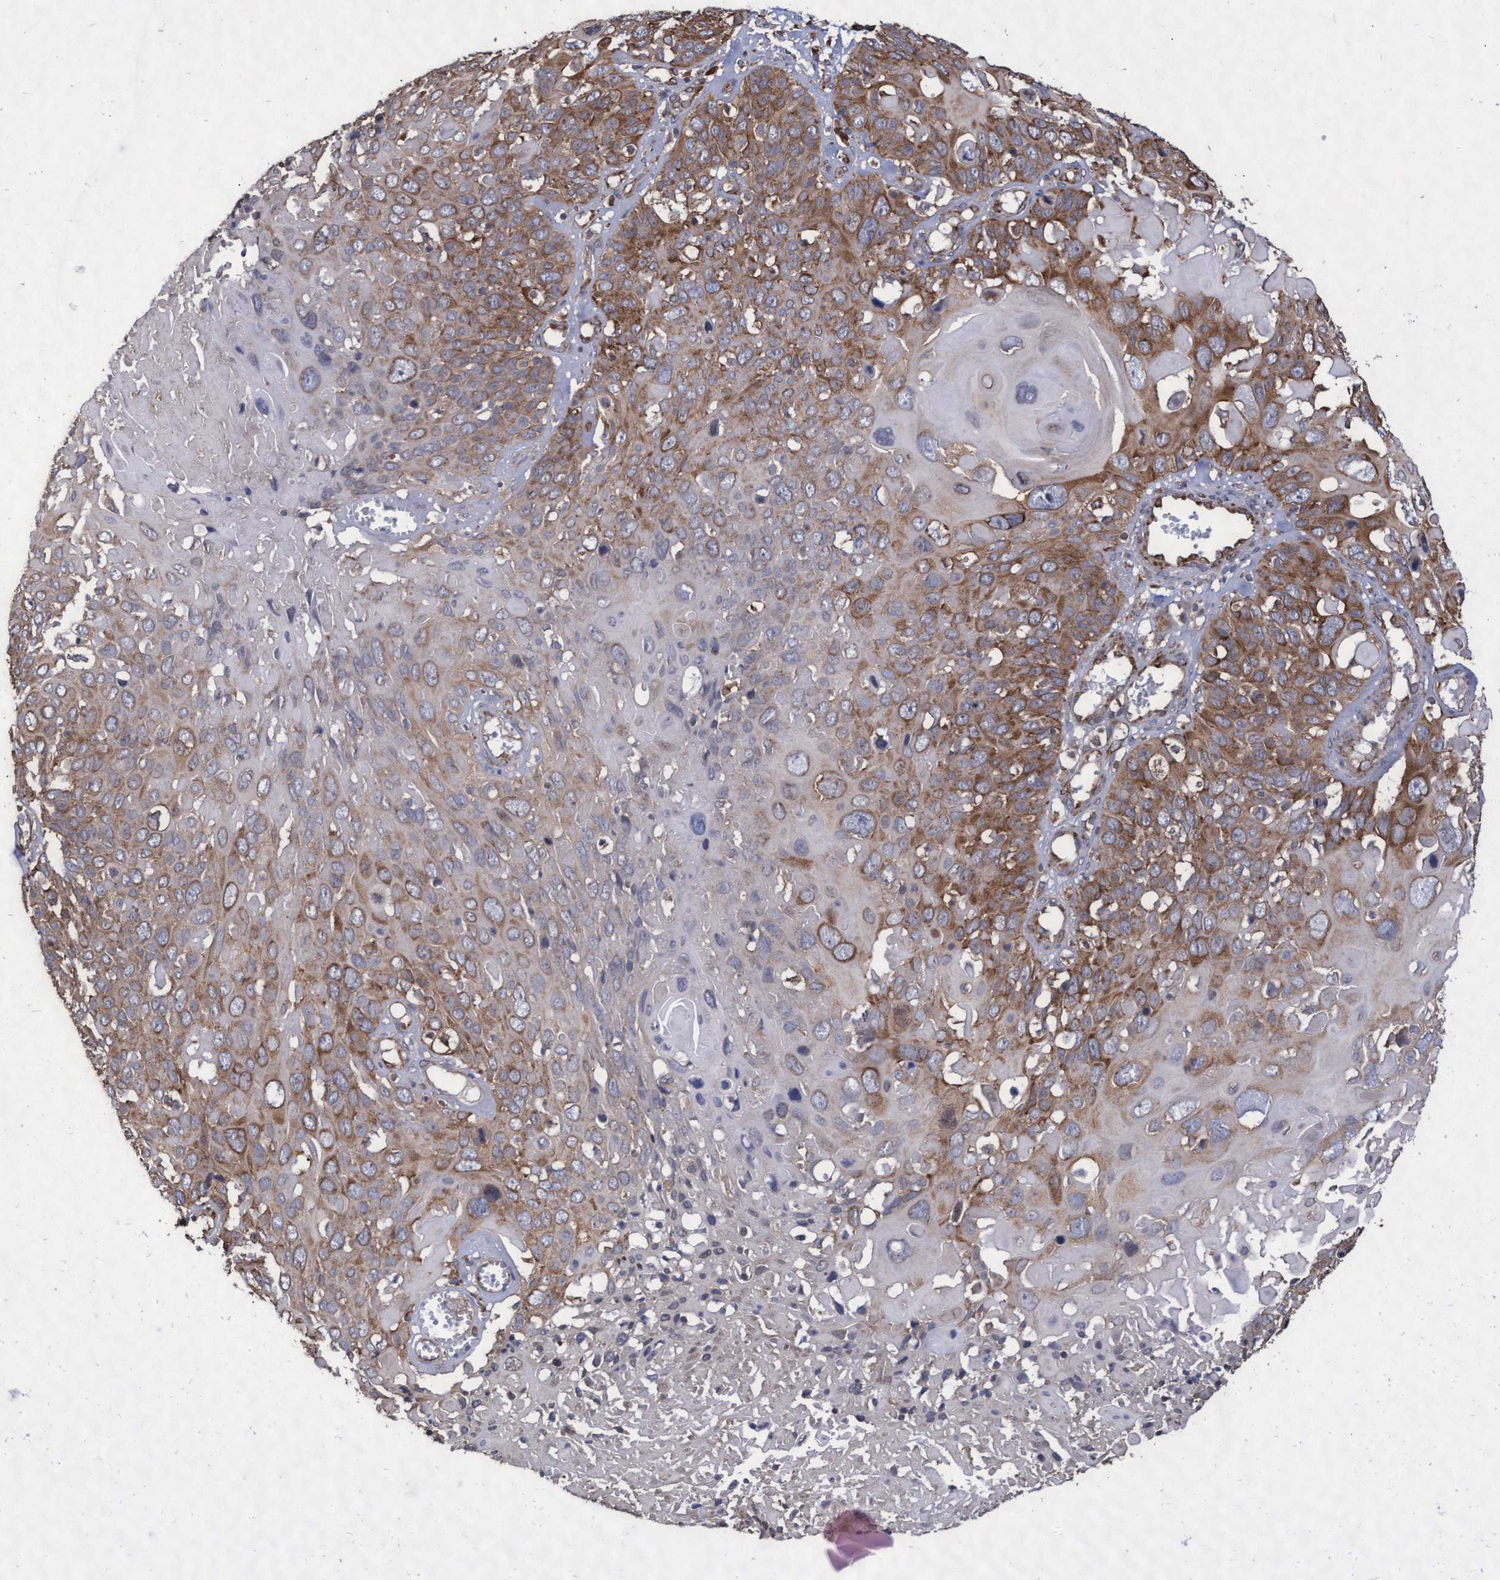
{"staining": {"intensity": "moderate", "quantity": "25%-75%", "location": "cytoplasmic/membranous"}, "tissue": "cervical cancer", "cell_type": "Tumor cells", "image_type": "cancer", "snomed": [{"axis": "morphology", "description": "Squamous cell carcinoma, NOS"}, {"axis": "topography", "description": "Cervix"}], "caption": "Cervical squamous cell carcinoma was stained to show a protein in brown. There is medium levels of moderate cytoplasmic/membranous staining in about 25%-75% of tumor cells.", "gene": "ABCF2", "patient": {"sex": "female", "age": 74}}